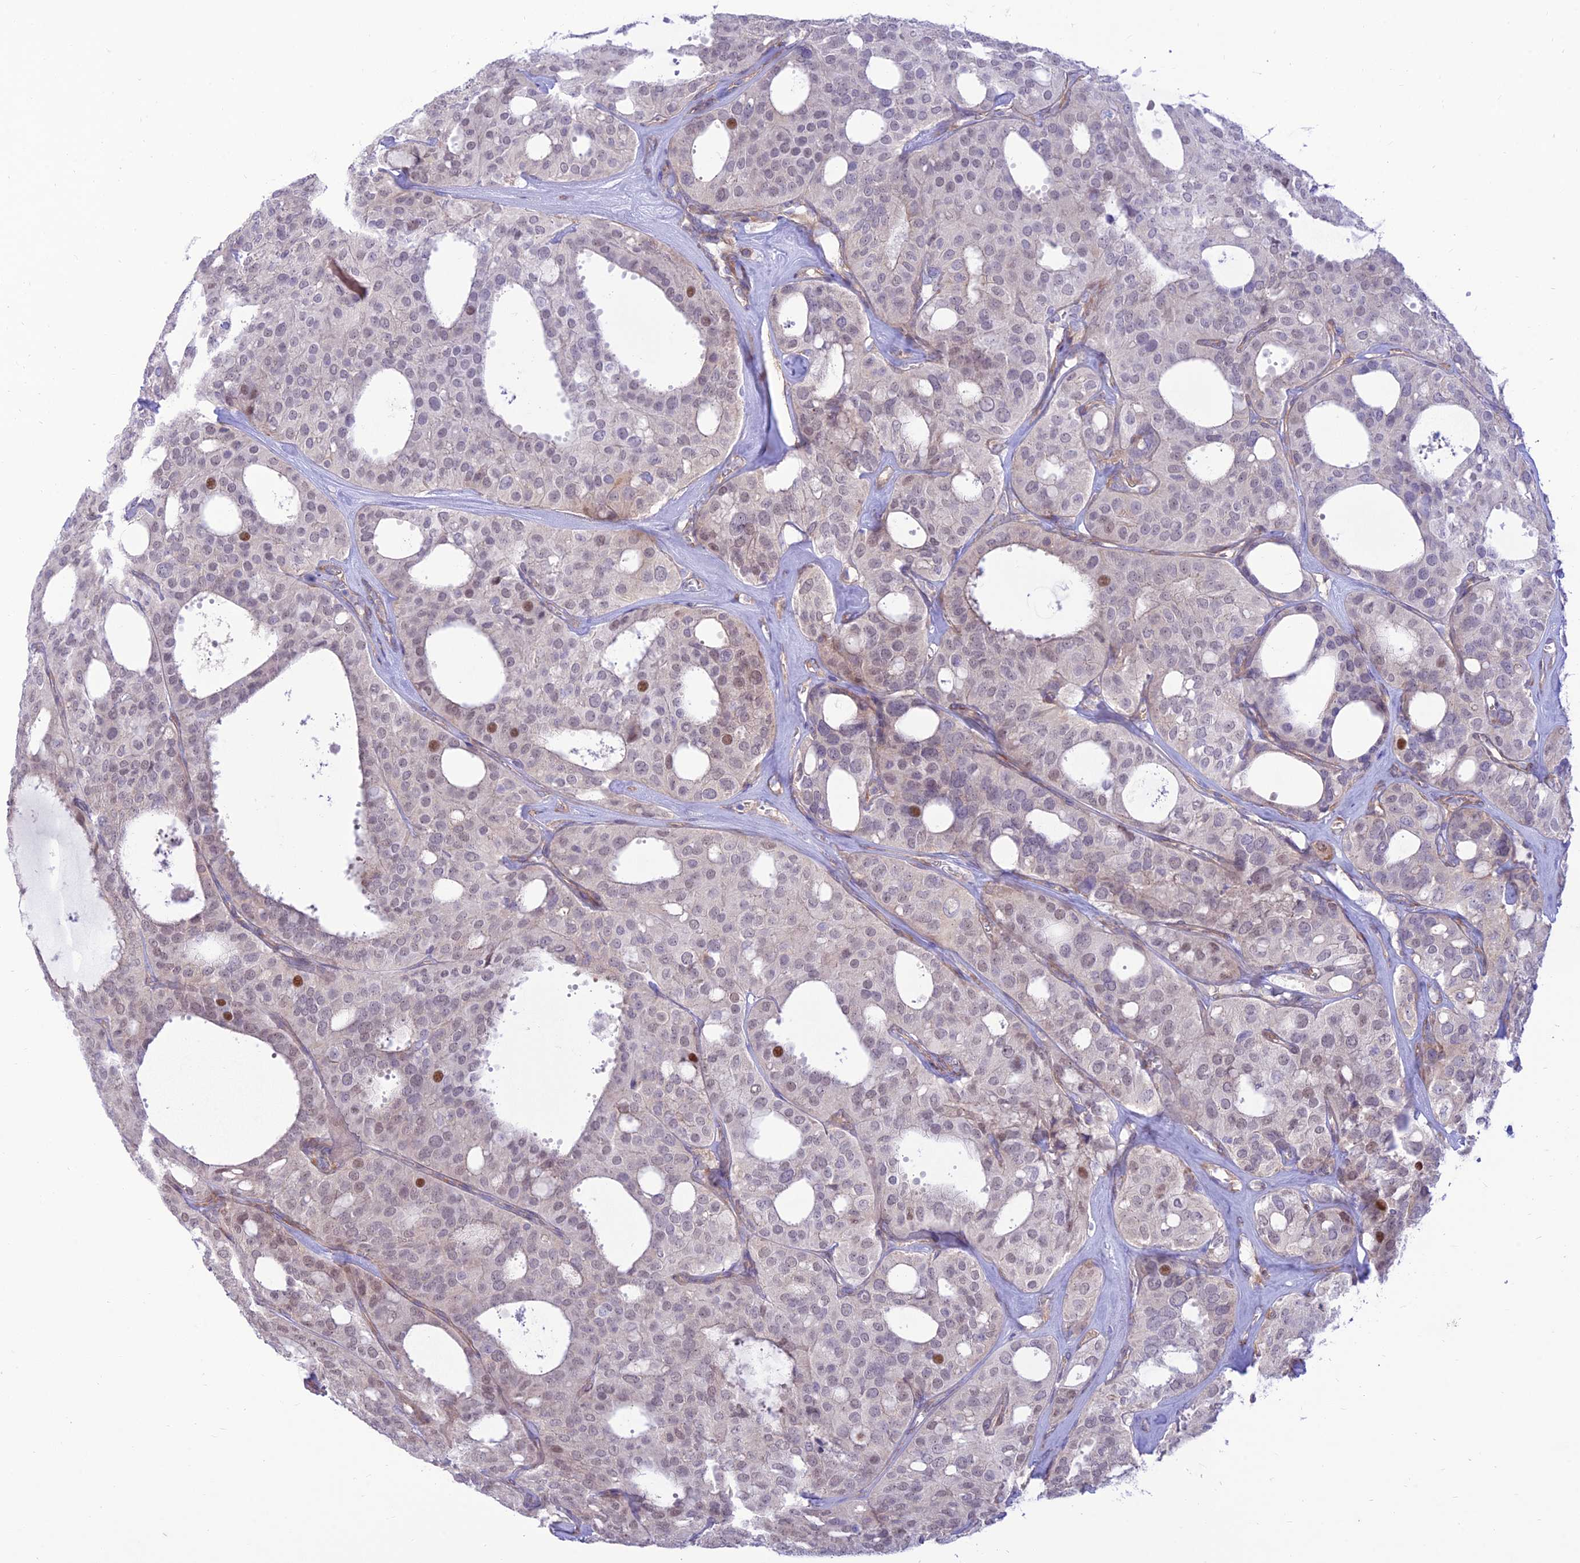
{"staining": {"intensity": "moderate", "quantity": "<25%", "location": "nuclear"}, "tissue": "thyroid cancer", "cell_type": "Tumor cells", "image_type": "cancer", "snomed": [{"axis": "morphology", "description": "Follicular adenoma carcinoma, NOS"}, {"axis": "topography", "description": "Thyroid gland"}], "caption": "Thyroid follicular adenoma carcinoma tissue exhibits moderate nuclear expression in about <25% of tumor cells, visualized by immunohistochemistry.", "gene": "KCNAB1", "patient": {"sex": "male", "age": 75}}